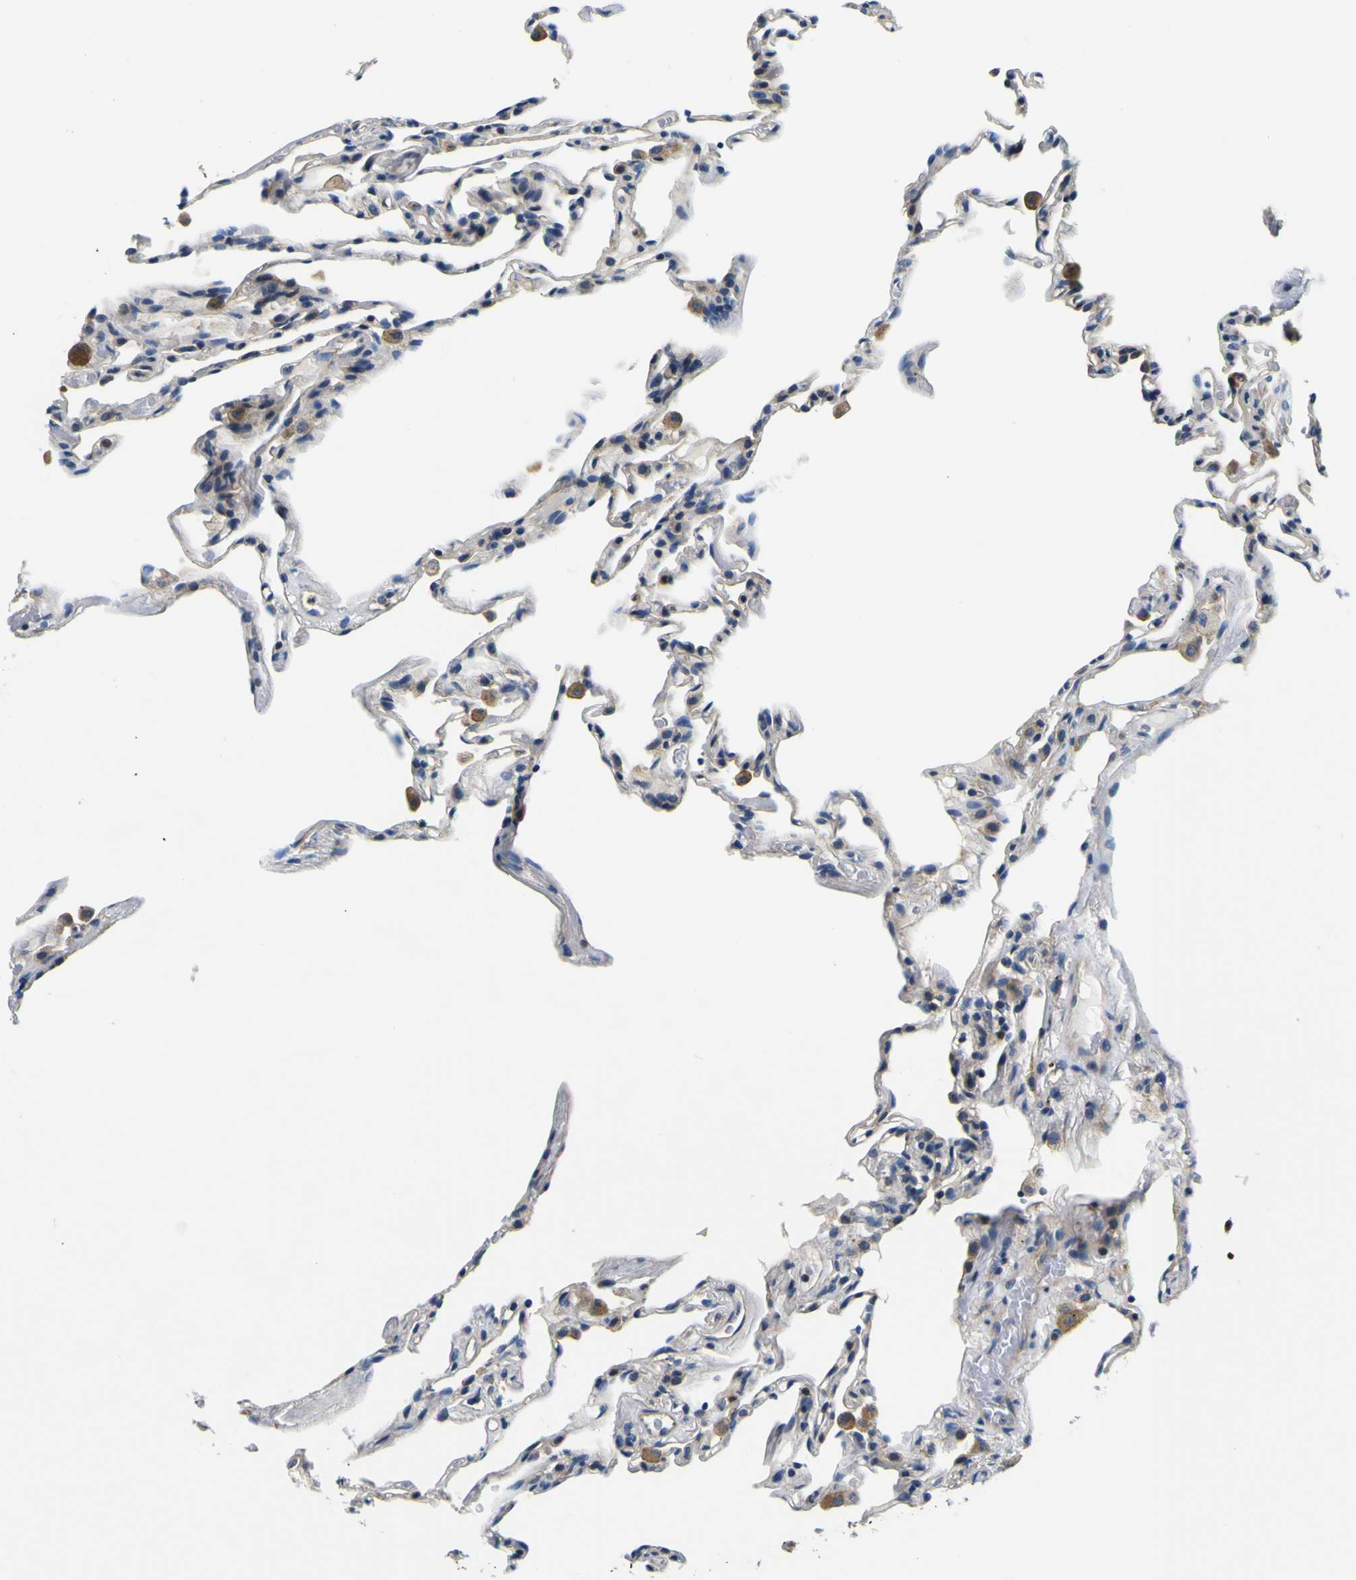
{"staining": {"intensity": "moderate", "quantity": "<25%", "location": "cytoplasmic/membranous"}, "tissue": "lung", "cell_type": "Alveolar cells", "image_type": "normal", "snomed": [{"axis": "morphology", "description": "Normal tissue, NOS"}, {"axis": "topography", "description": "Lung"}], "caption": "The histopathology image shows a brown stain indicating the presence of a protein in the cytoplasmic/membranous of alveolar cells in lung.", "gene": "CLSTN1", "patient": {"sex": "male", "age": 59}}